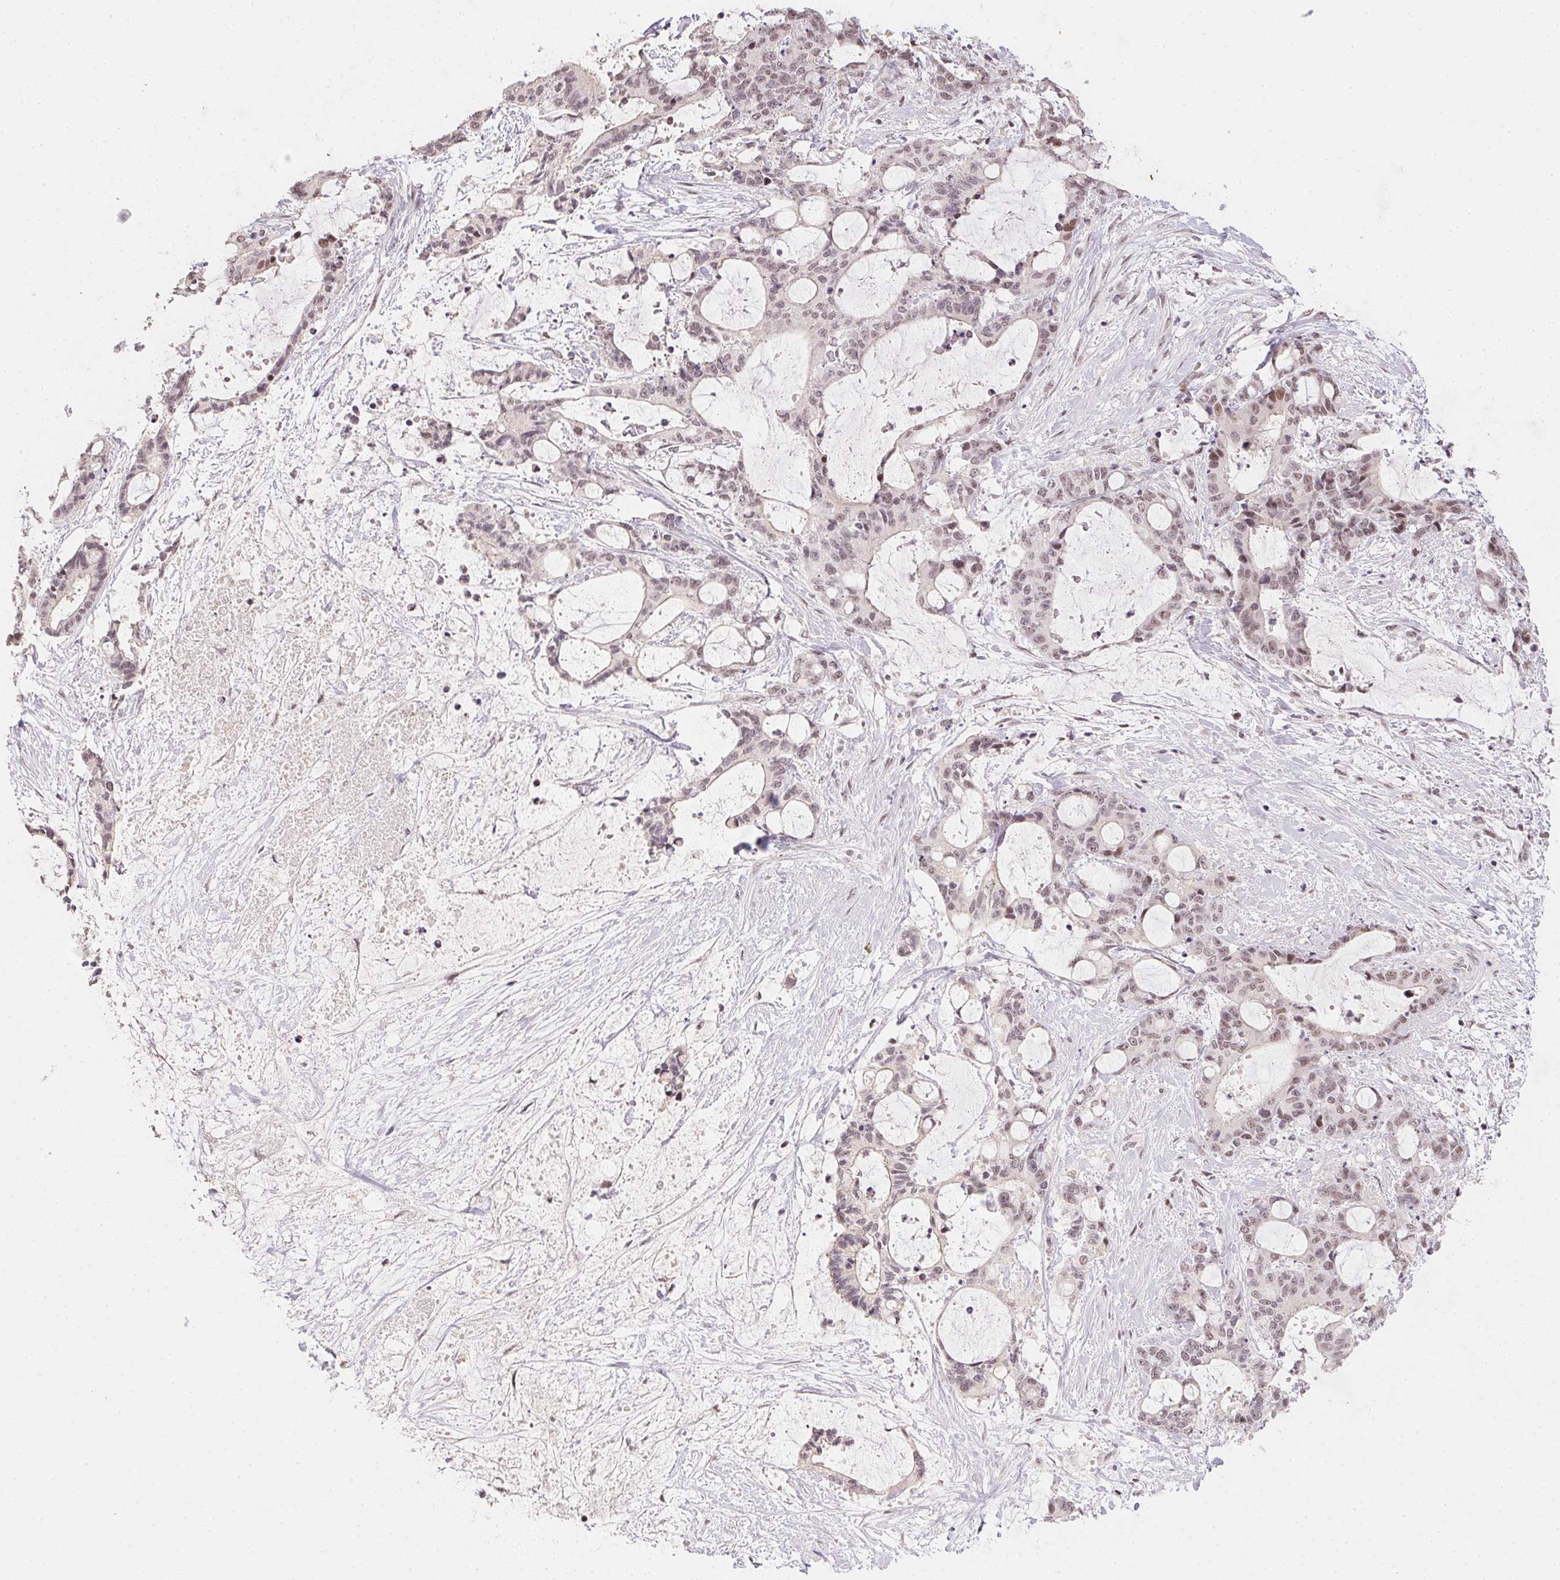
{"staining": {"intensity": "weak", "quantity": "<25%", "location": "nuclear"}, "tissue": "liver cancer", "cell_type": "Tumor cells", "image_type": "cancer", "snomed": [{"axis": "morphology", "description": "Normal tissue, NOS"}, {"axis": "morphology", "description": "Cholangiocarcinoma"}, {"axis": "topography", "description": "Liver"}, {"axis": "topography", "description": "Peripheral nerve tissue"}], "caption": "A high-resolution micrograph shows IHC staining of liver cancer (cholangiocarcinoma), which exhibits no significant positivity in tumor cells.", "gene": "KDM4D", "patient": {"sex": "female", "age": 73}}